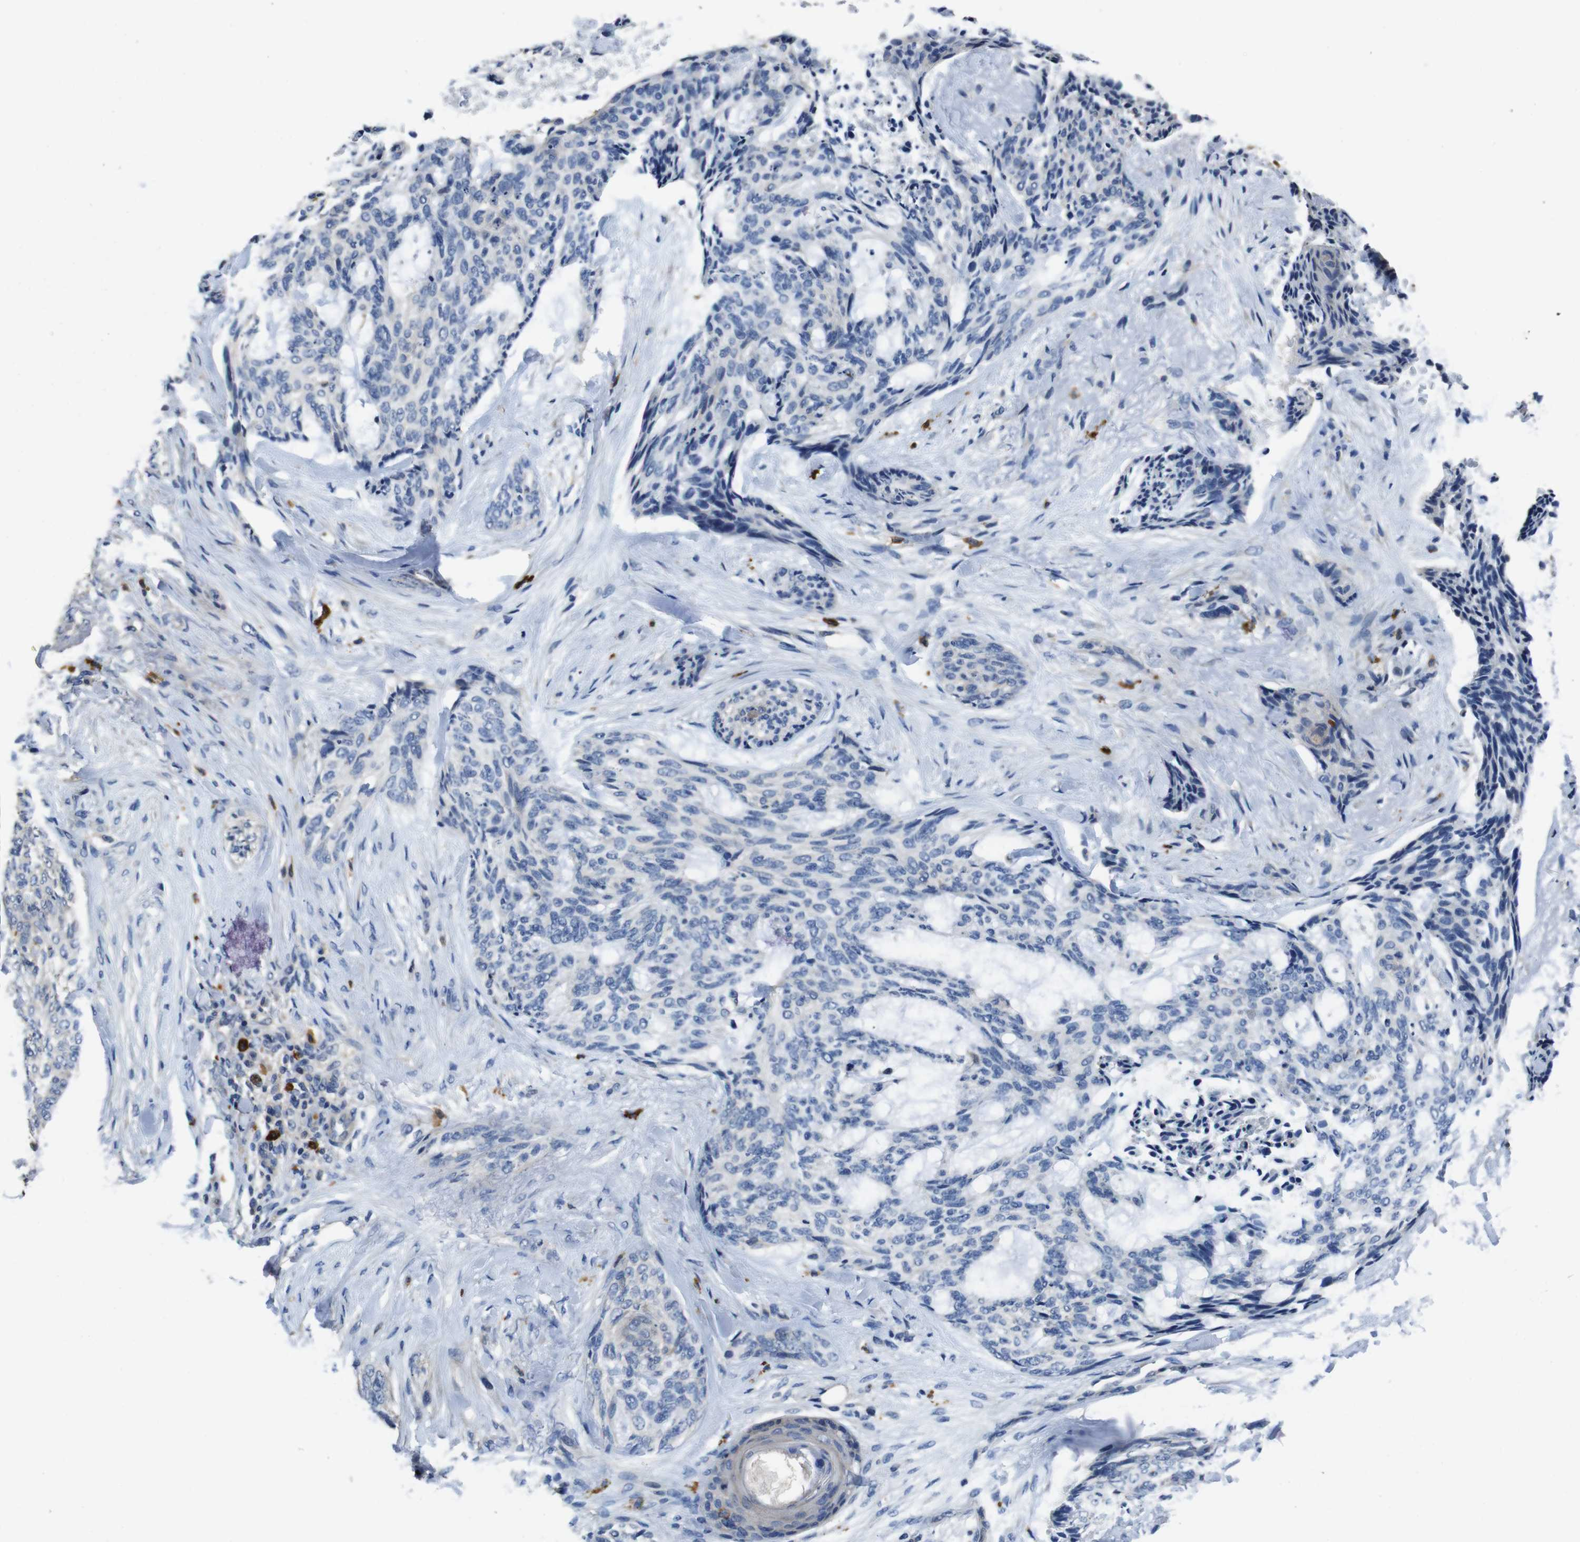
{"staining": {"intensity": "negative", "quantity": "none", "location": "none"}, "tissue": "skin cancer", "cell_type": "Tumor cells", "image_type": "cancer", "snomed": [{"axis": "morphology", "description": "Normal tissue, NOS"}, {"axis": "morphology", "description": "Basal cell carcinoma"}, {"axis": "topography", "description": "Skin"}], "caption": "Tumor cells show no significant protein positivity in basal cell carcinoma (skin).", "gene": "GLIPR1", "patient": {"sex": "female", "age": 71}}